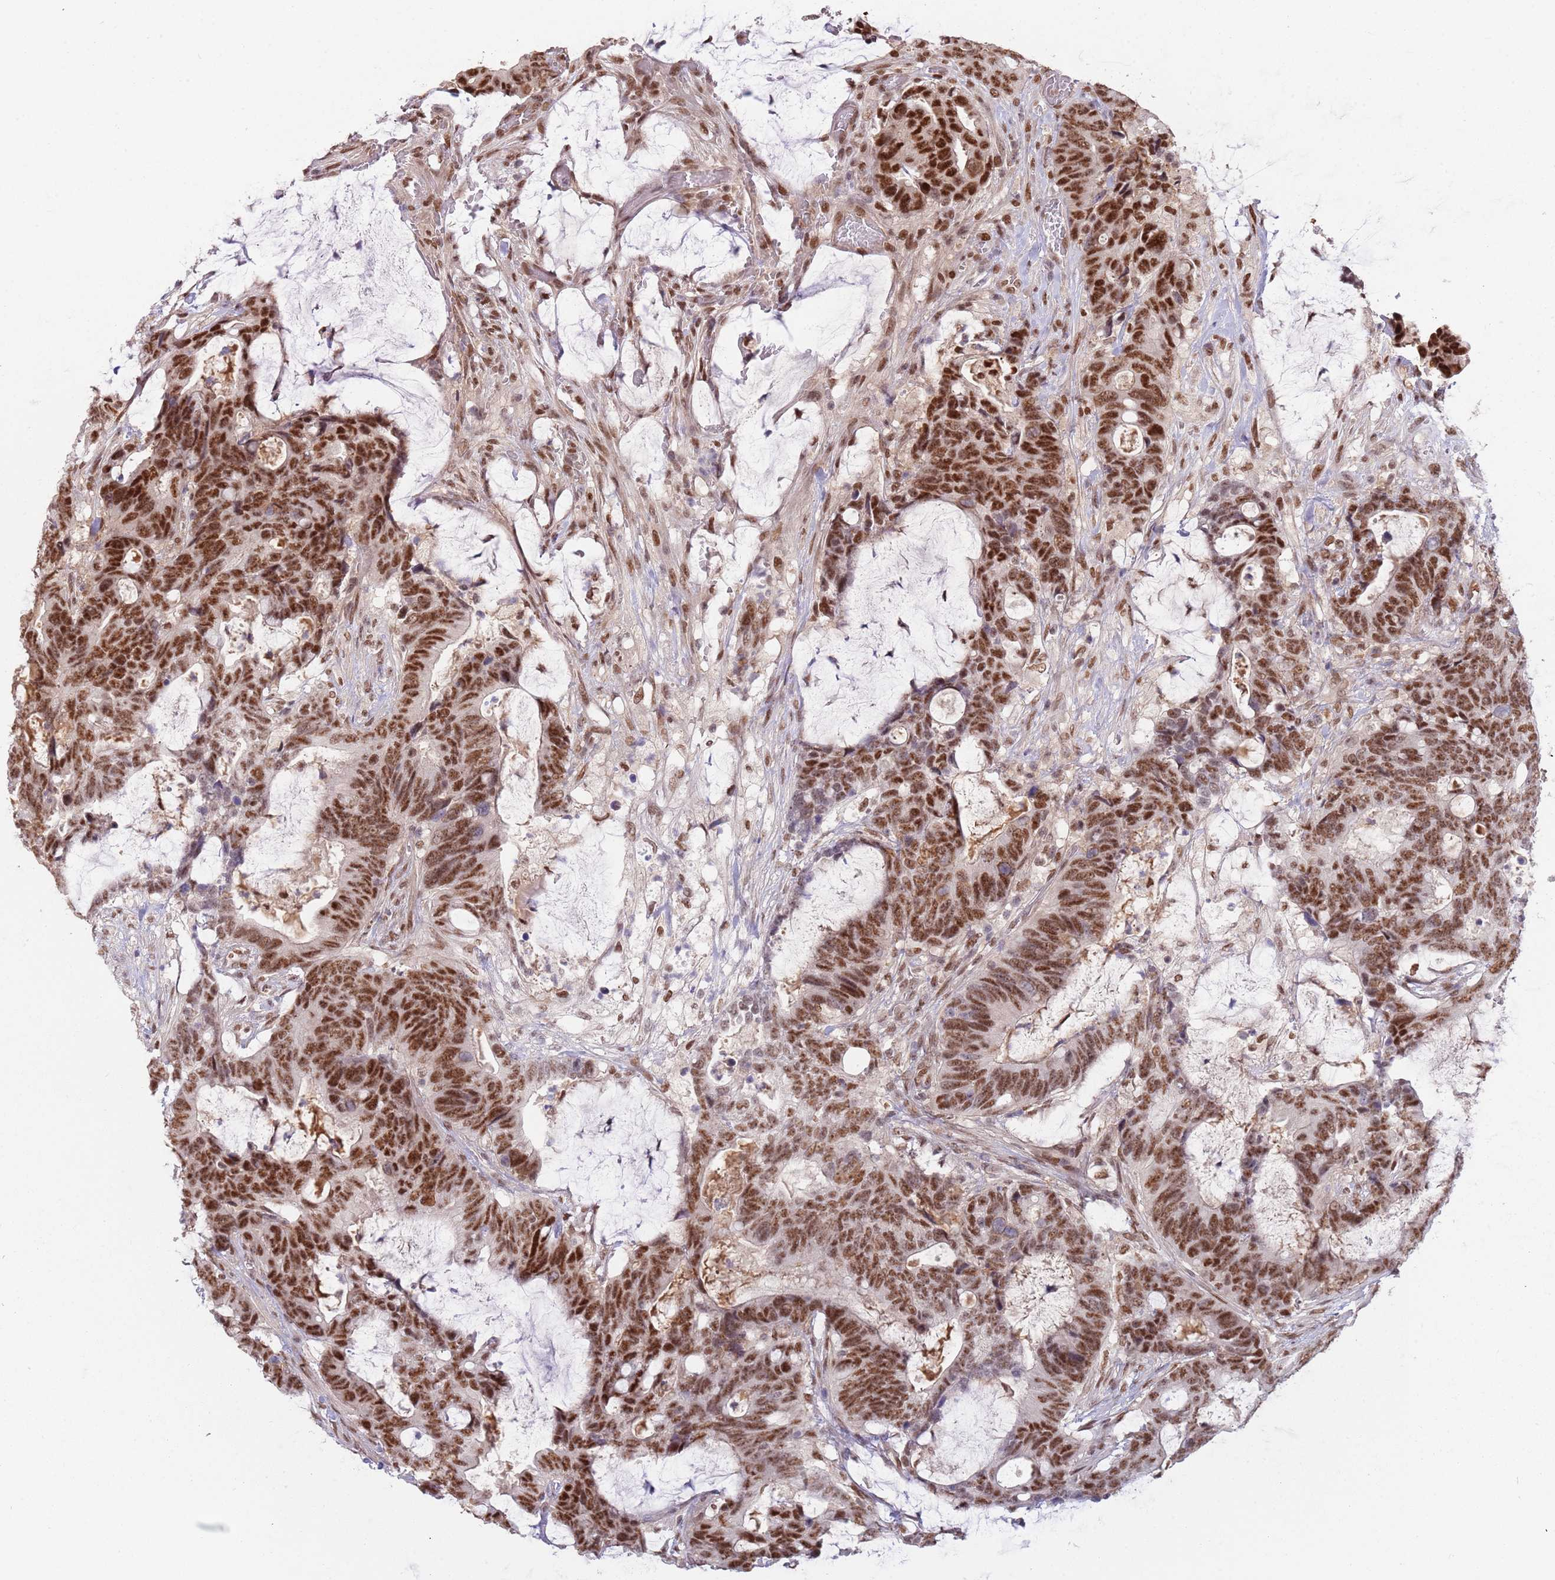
{"staining": {"intensity": "strong", "quantity": ">75%", "location": "nuclear"}, "tissue": "colorectal cancer", "cell_type": "Tumor cells", "image_type": "cancer", "snomed": [{"axis": "morphology", "description": "Adenocarcinoma, NOS"}, {"axis": "topography", "description": "Colon"}], "caption": "Strong nuclear protein positivity is present in approximately >75% of tumor cells in adenocarcinoma (colorectal).", "gene": "ZBTB7A", "patient": {"sex": "female", "age": 82}}